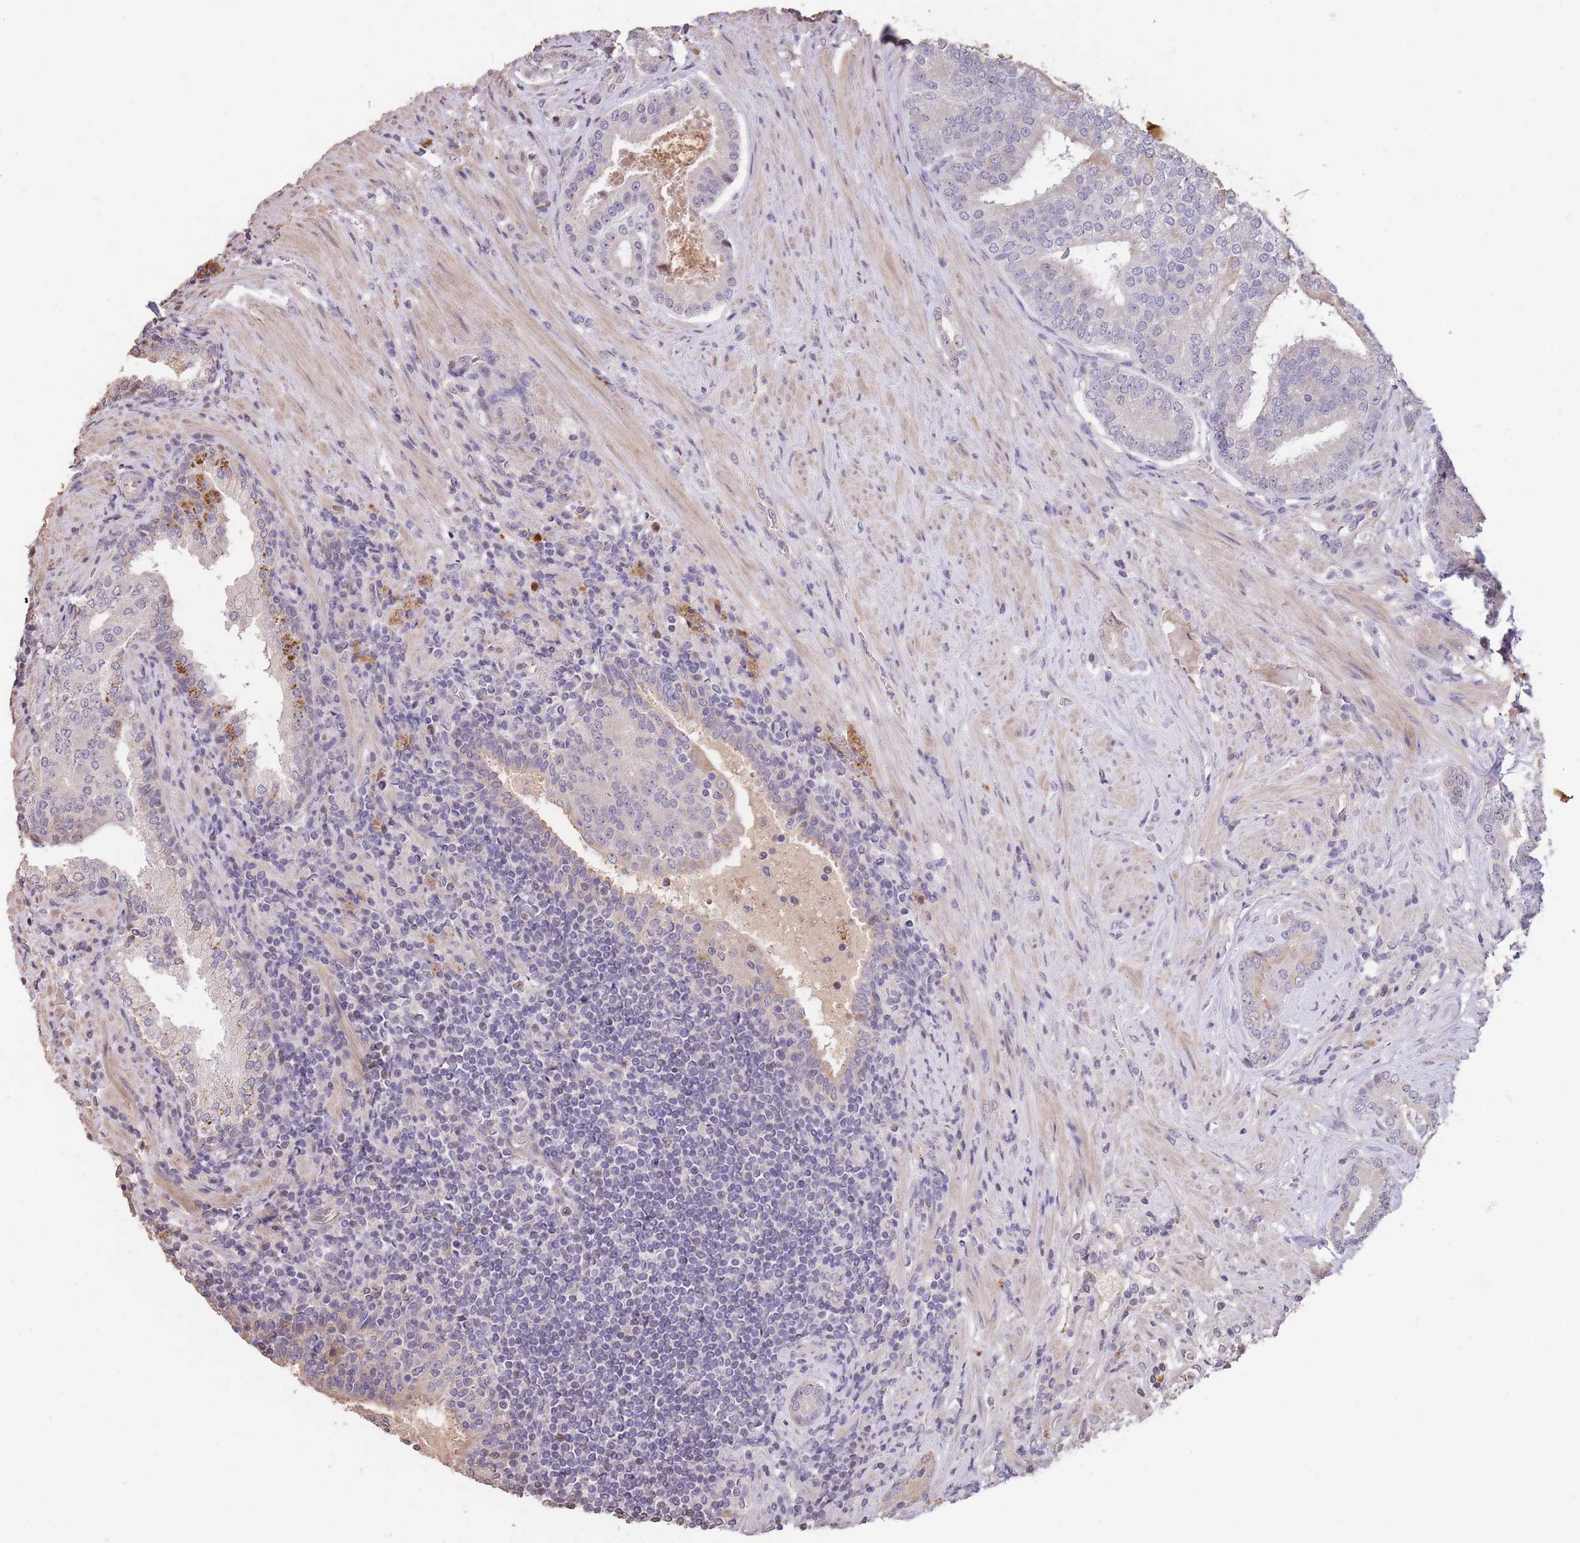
{"staining": {"intensity": "negative", "quantity": "none", "location": "none"}, "tissue": "prostate cancer", "cell_type": "Tumor cells", "image_type": "cancer", "snomed": [{"axis": "morphology", "description": "Adenocarcinoma, High grade"}, {"axis": "topography", "description": "Prostate"}], "caption": "Immunohistochemical staining of human adenocarcinoma (high-grade) (prostate) displays no significant positivity in tumor cells. Nuclei are stained in blue.", "gene": "RGS14", "patient": {"sex": "male", "age": 55}}